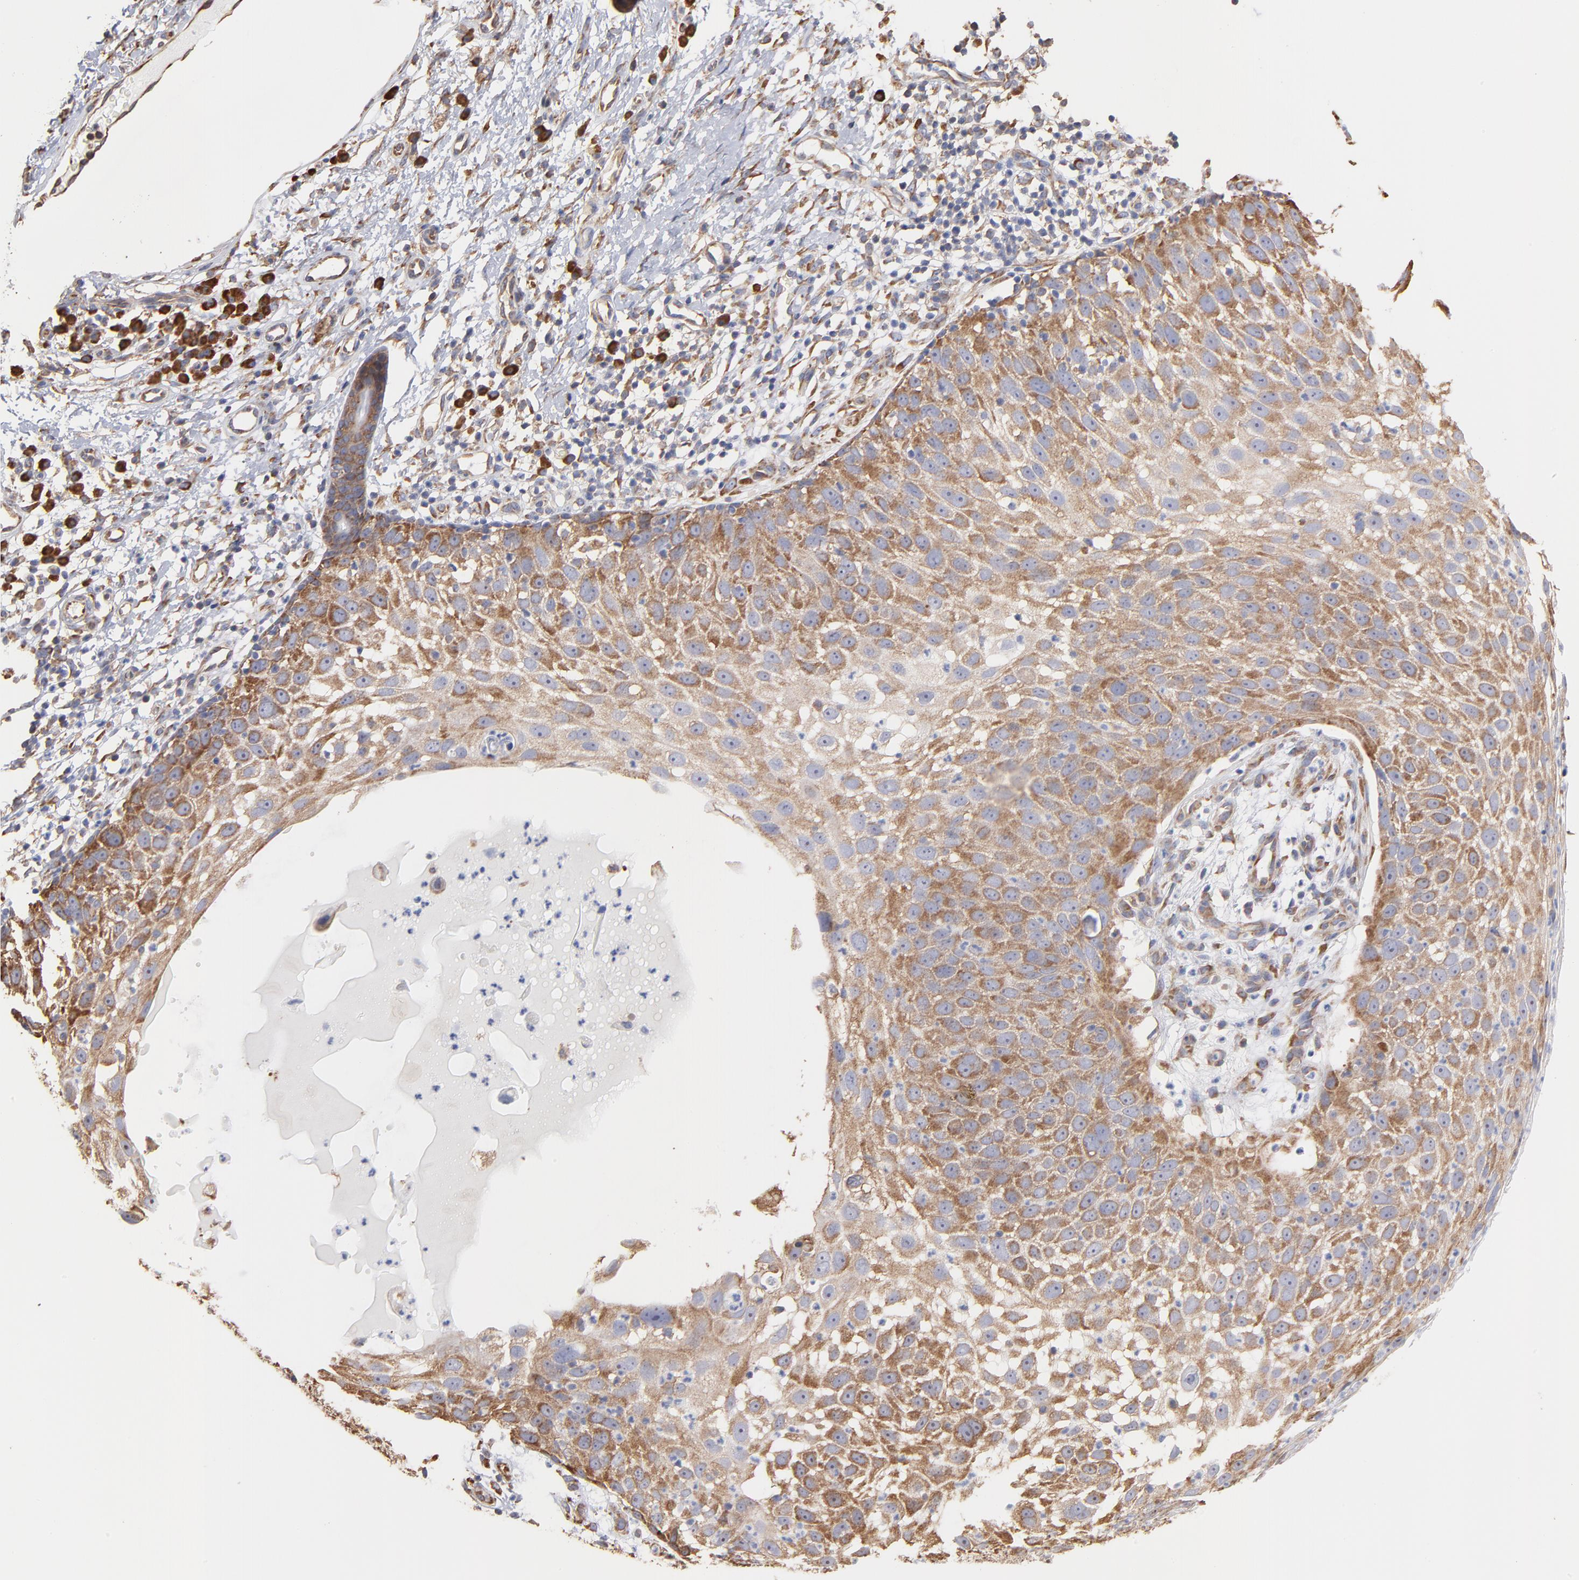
{"staining": {"intensity": "moderate", "quantity": "25%-75%", "location": "cytoplasmic/membranous"}, "tissue": "skin cancer", "cell_type": "Tumor cells", "image_type": "cancer", "snomed": [{"axis": "morphology", "description": "Squamous cell carcinoma, NOS"}, {"axis": "topography", "description": "Skin"}], "caption": "The histopathology image demonstrates staining of squamous cell carcinoma (skin), revealing moderate cytoplasmic/membranous protein positivity (brown color) within tumor cells.", "gene": "RPL9", "patient": {"sex": "male", "age": 87}}